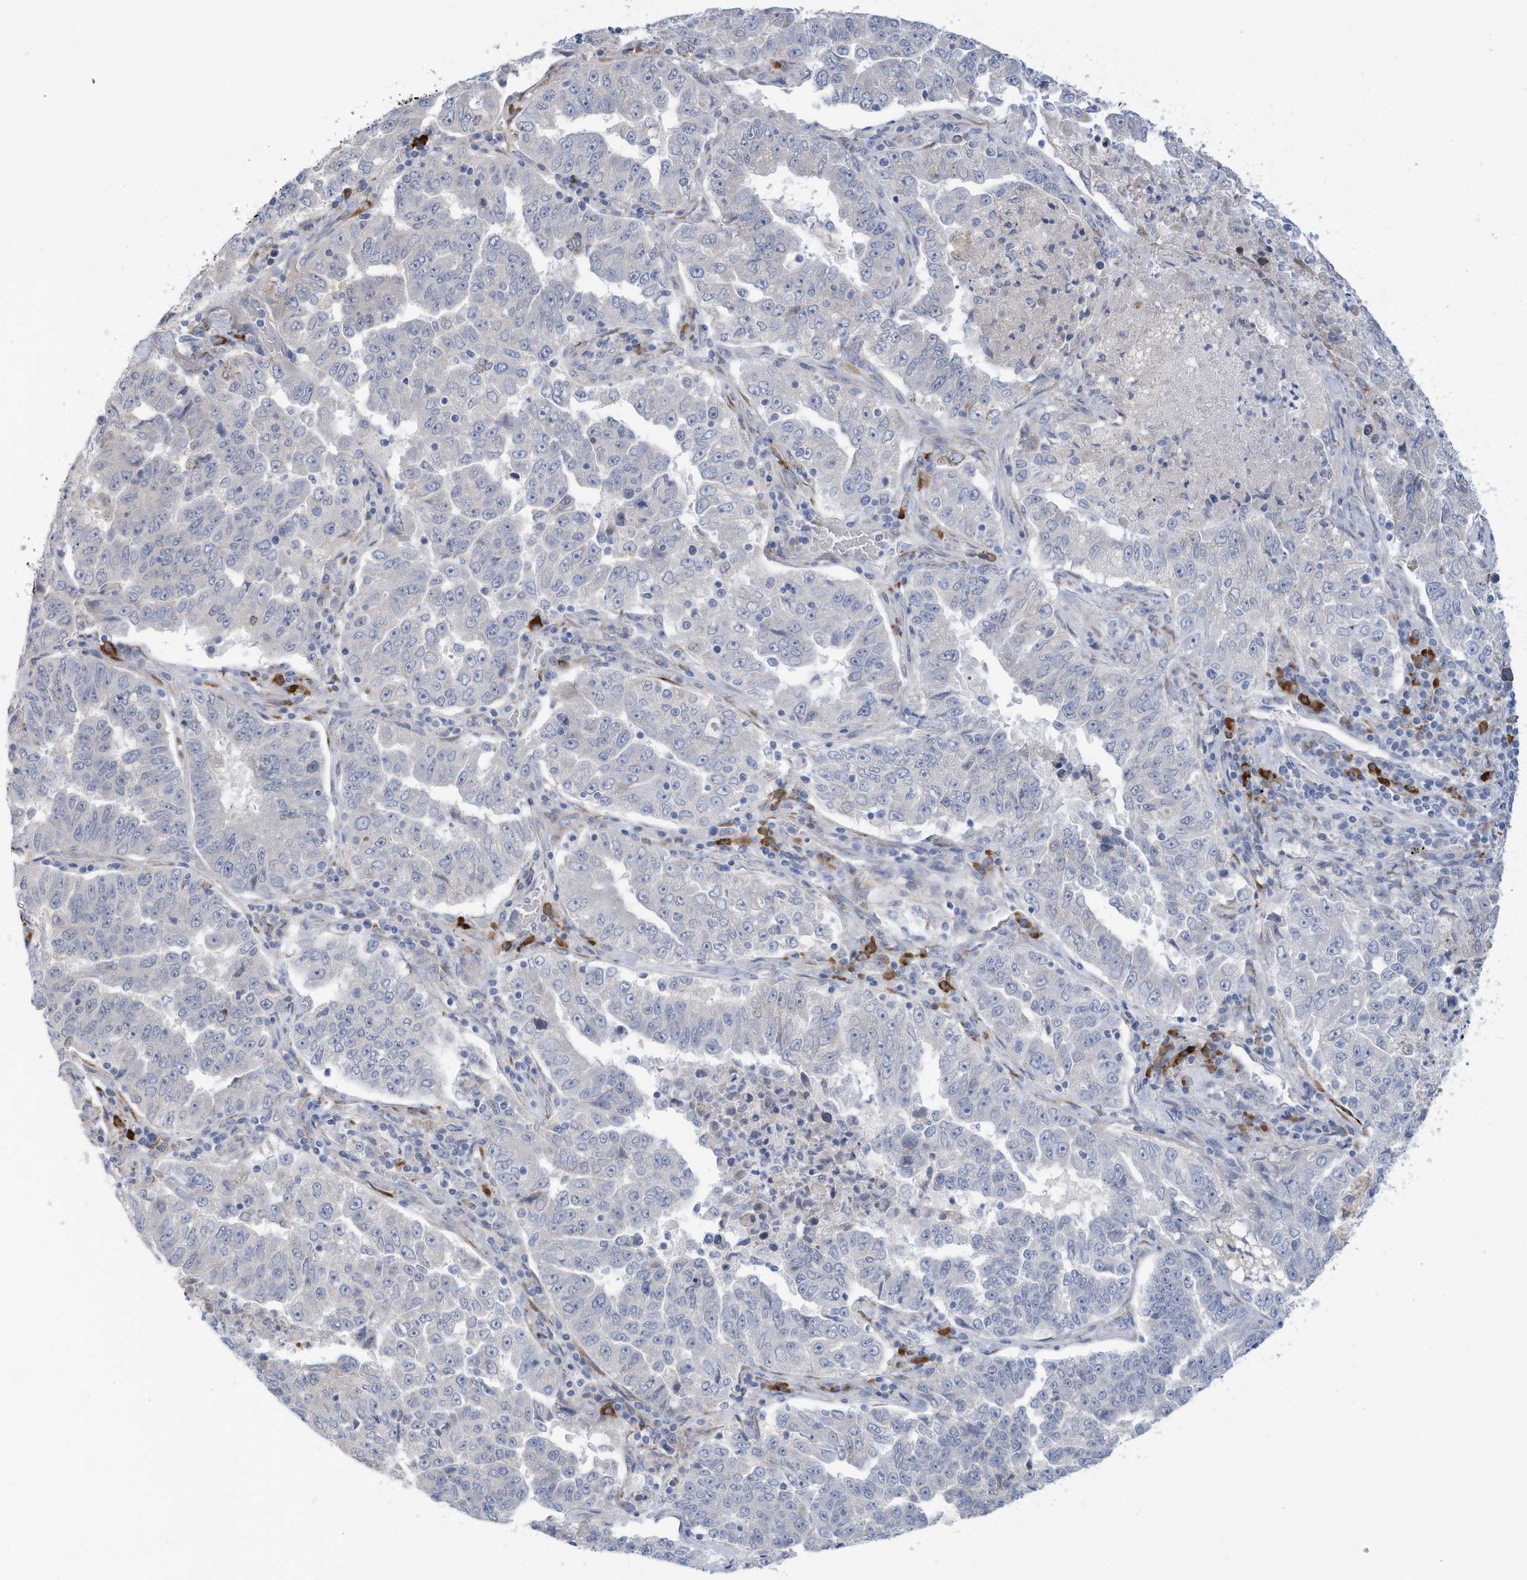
{"staining": {"intensity": "negative", "quantity": "none", "location": "none"}, "tissue": "lung cancer", "cell_type": "Tumor cells", "image_type": "cancer", "snomed": [{"axis": "morphology", "description": "Adenocarcinoma, NOS"}, {"axis": "topography", "description": "Lung"}], "caption": "DAB (3,3'-diaminobenzidine) immunohistochemical staining of lung cancer (adenocarcinoma) shows no significant positivity in tumor cells.", "gene": "ZNF292", "patient": {"sex": "female", "age": 51}}